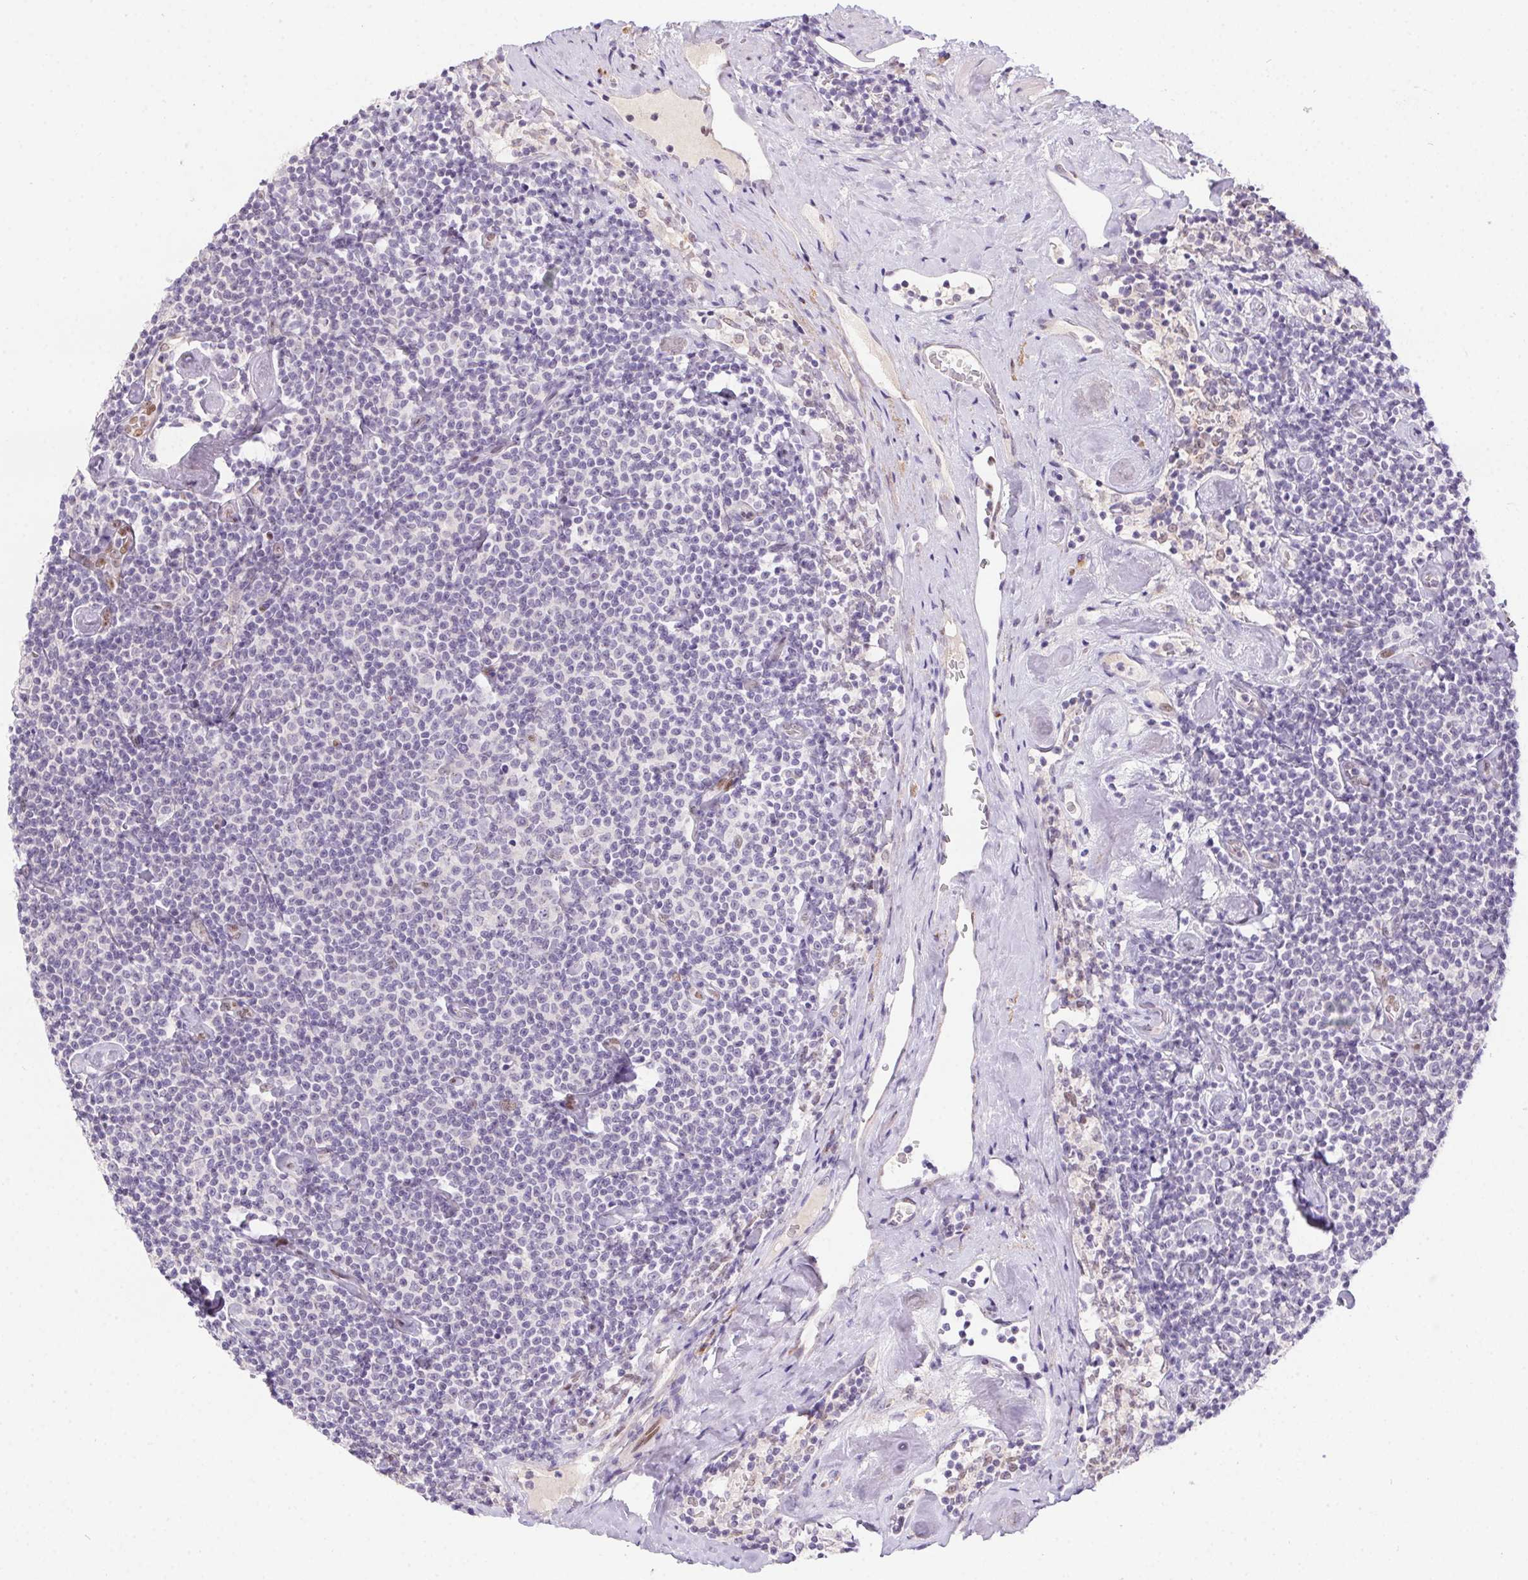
{"staining": {"intensity": "negative", "quantity": "none", "location": "none"}, "tissue": "lymphoma", "cell_type": "Tumor cells", "image_type": "cancer", "snomed": [{"axis": "morphology", "description": "Malignant lymphoma, non-Hodgkin's type, Low grade"}, {"axis": "topography", "description": "Lymph node"}], "caption": "Immunohistochemistry histopathology image of neoplastic tissue: lymphoma stained with DAB (3,3'-diaminobenzidine) reveals no significant protein expression in tumor cells. (Brightfield microscopy of DAB (3,3'-diaminobenzidine) immunohistochemistry at high magnification).", "gene": "SP9", "patient": {"sex": "male", "age": 81}}